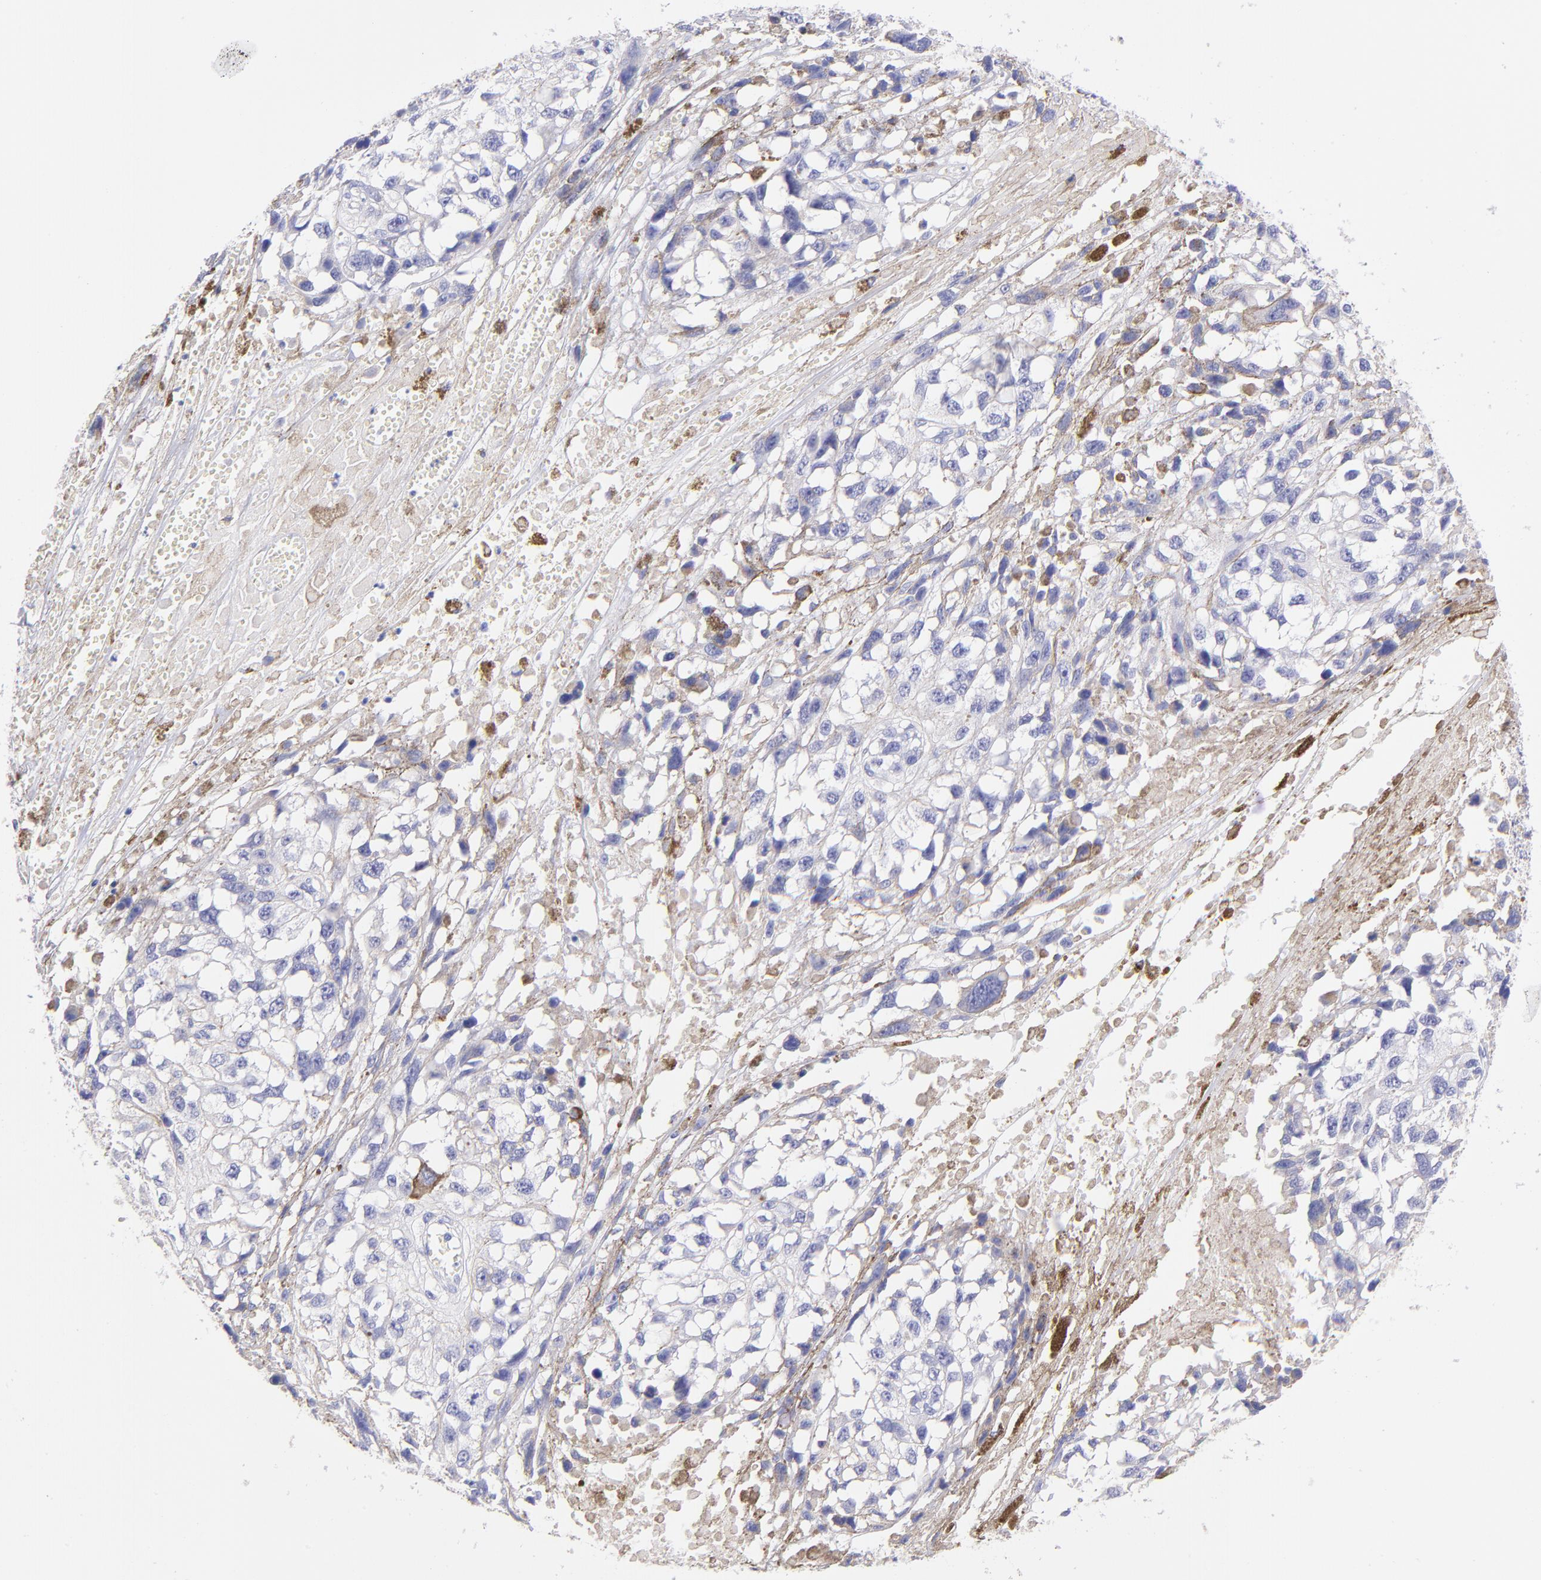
{"staining": {"intensity": "negative", "quantity": "none", "location": "none"}, "tissue": "melanoma", "cell_type": "Tumor cells", "image_type": "cancer", "snomed": [{"axis": "morphology", "description": "Malignant melanoma, Metastatic site"}, {"axis": "topography", "description": "Lymph node"}], "caption": "IHC of malignant melanoma (metastatic site) displays no staining in tumor cells.", "gene": "RAB3B", "patient": {"sex": "male", "age": 59}}